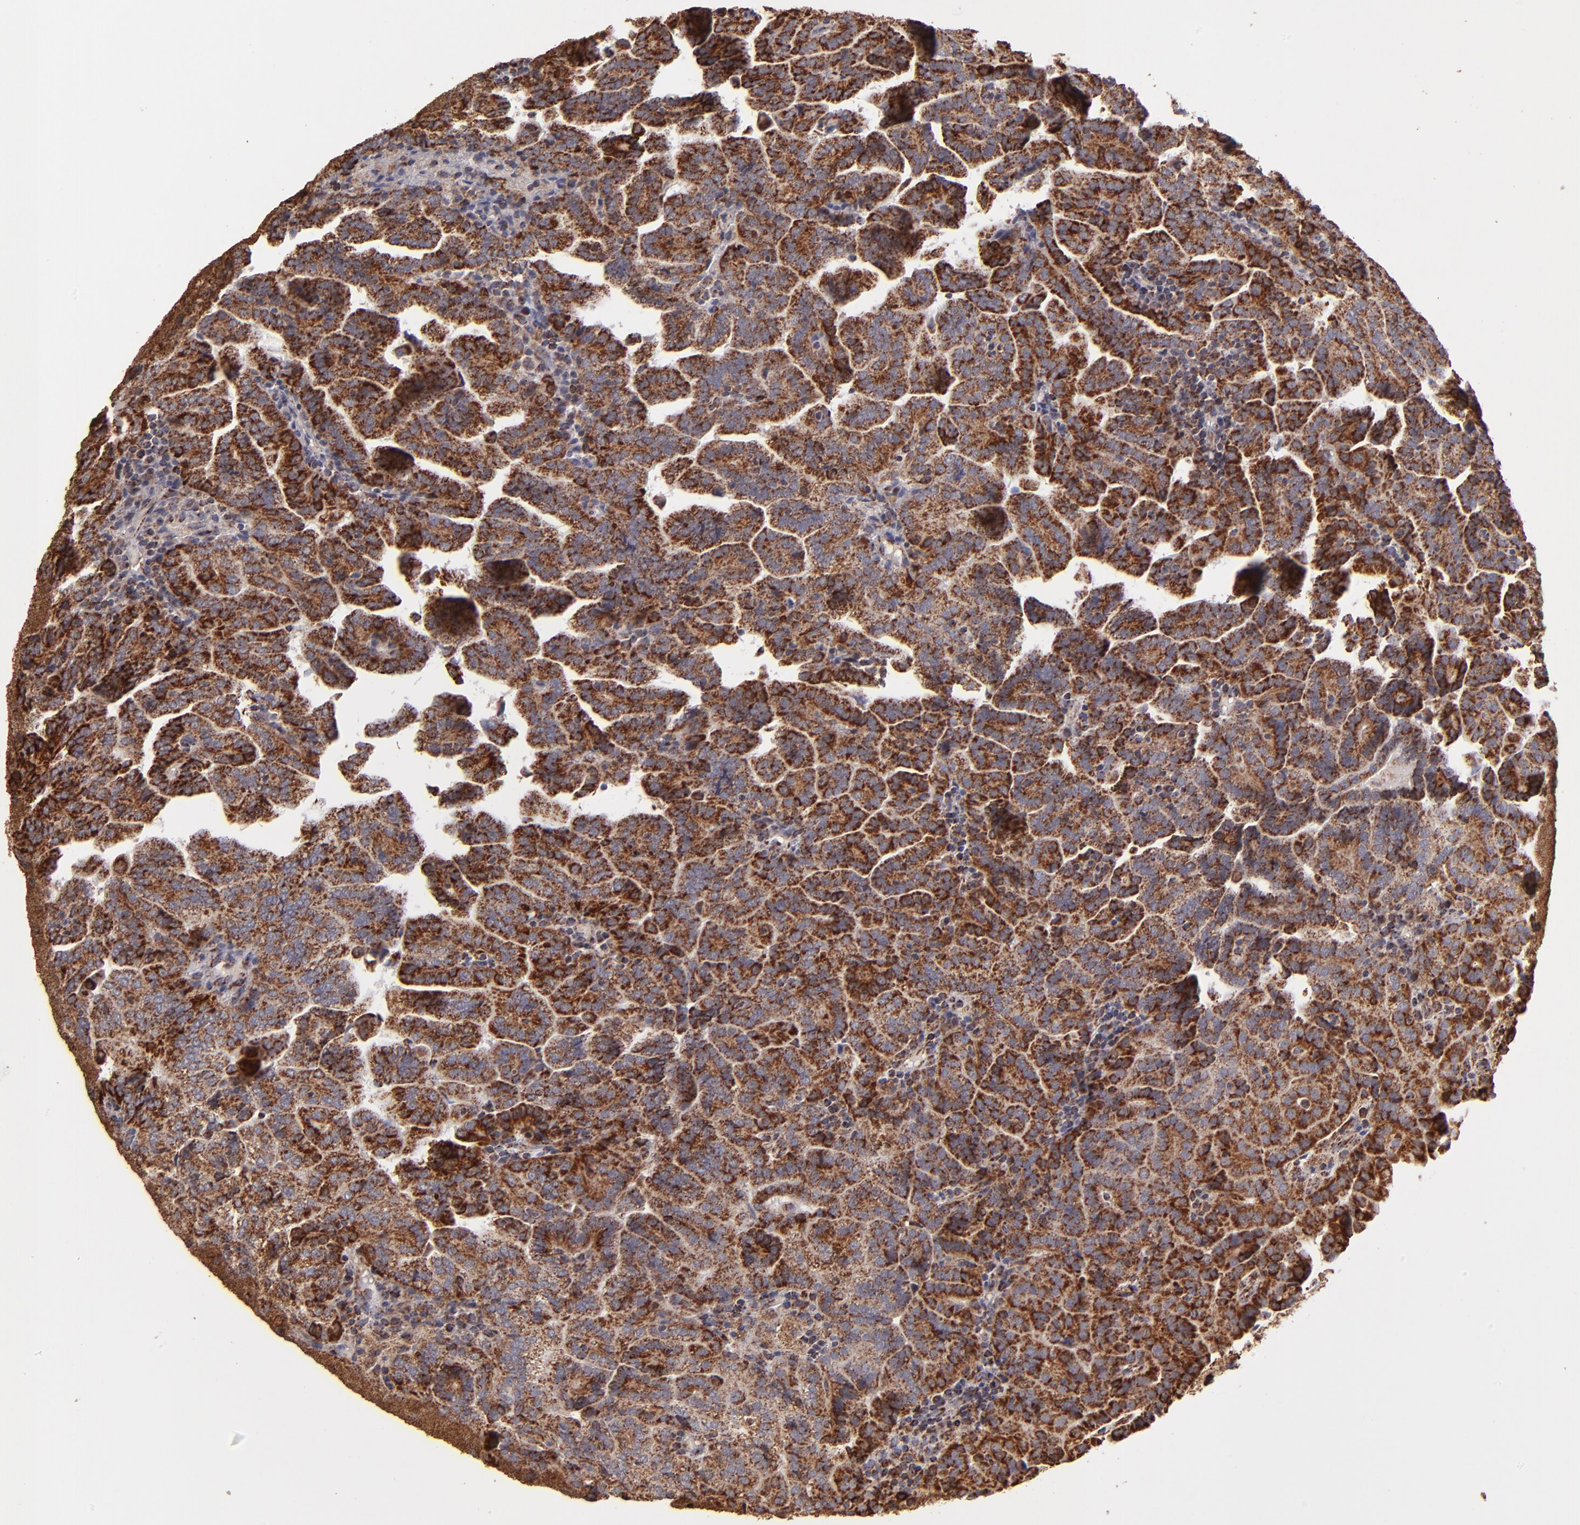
{"staining": {"intensity": "moderate", "quantity": ">75%", "location": "cytoplasmic/membranous"}, "tissue": "renal cancer", "cell_type": "Tumor cells", "image_type": "cancer", "snomed": [{"axis": "morphology", "description": "Adenocarcinoma, NOS"}, {"axis": "topography", "description": "Kidney"}], "caption": "Moderate cytoplasmic/membranous protein positivity is identified in approximately >75% of tumor cells in renal cancer.", "gene": "DLST", "patient": {"sex": "male", "age": 61}}